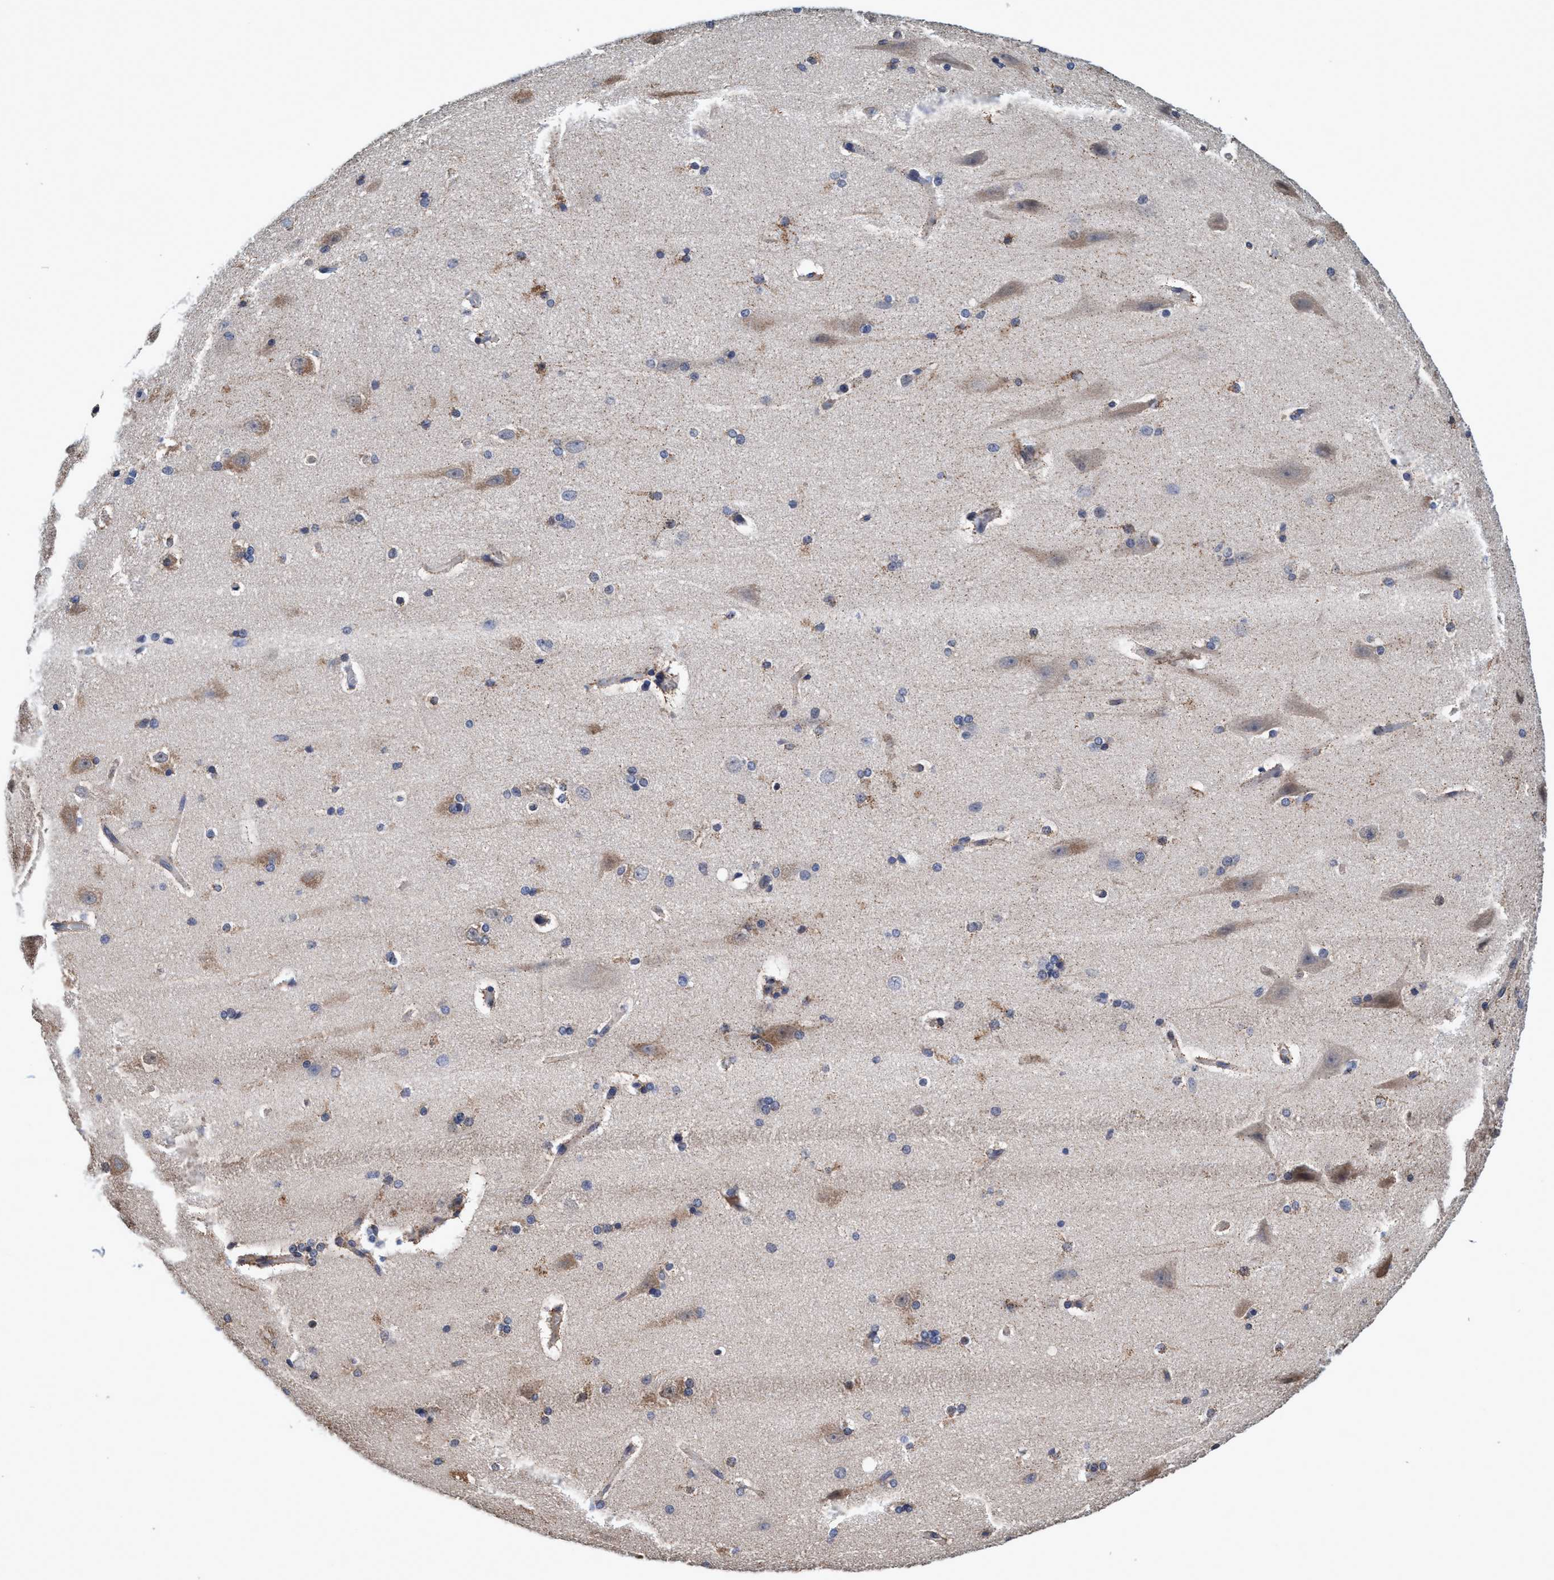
{"staining": {"intensity": "moderate", "quantity": ">75%", "location": "cytoplasmic/membranous"}, "tissue": "cerebral cortex", "cell_type": "Endothelial cells", "image_type": "normal", "snomed": [{"axis": "morphology", "description": "Normal tissue, NOS"}, {"axis": "topography", "description": "Cerebral cortex"}, {"axis": "topography", "description": "Hippocampus"}], "caption": "High-power microscopy captured an immunohistochemistry (IHC) image of normal cerebral cortex, revealing moderate cytoplasmic/membranous positivity in about >75% of endothelial cells.", "gene": "CALCOCO2", "patient": {"sex": "female", "age": 19}}